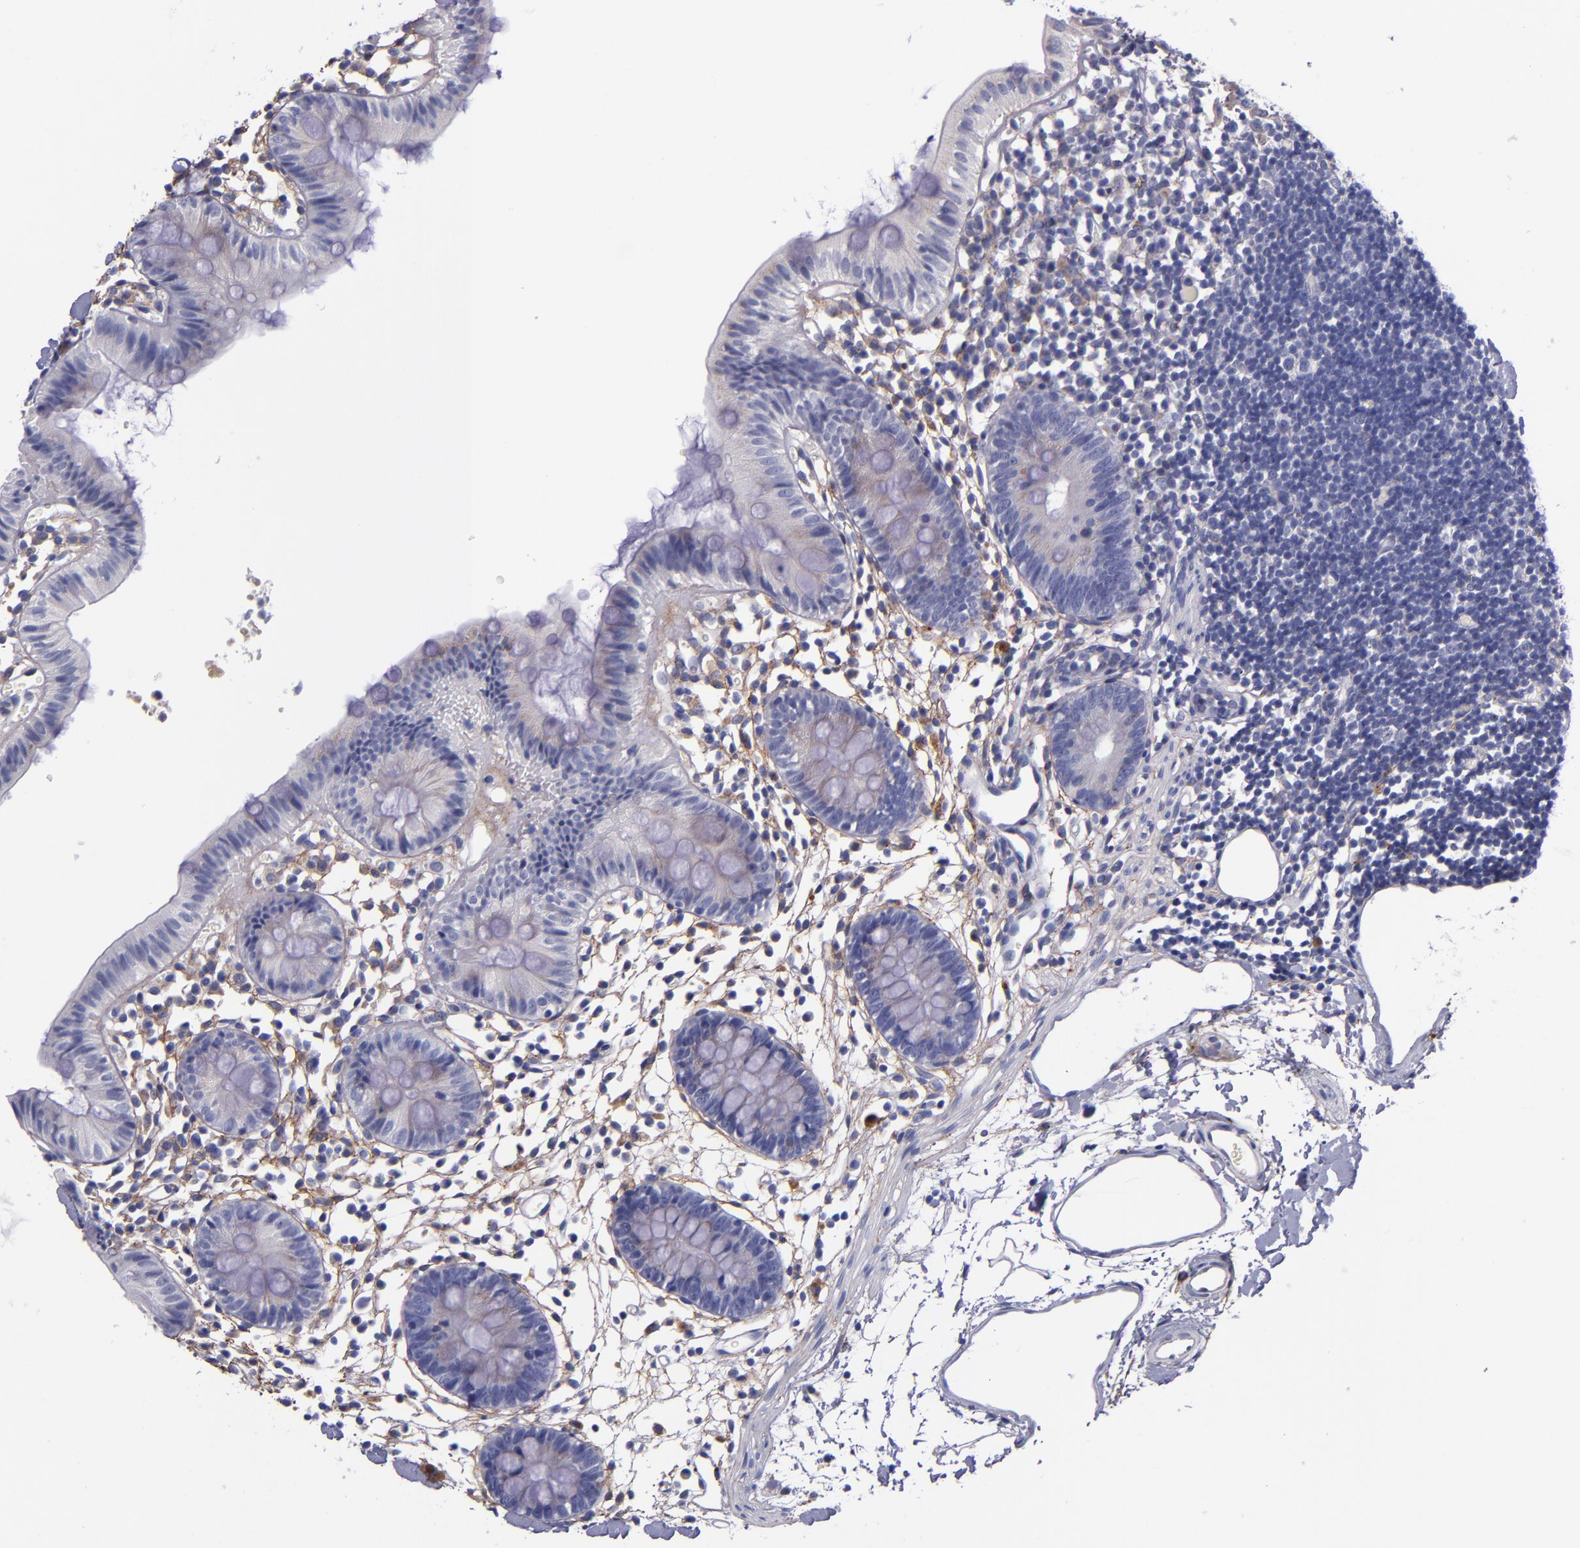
{"staining": {"intensity": "negative", "quantity": "none", "location": "none"}, "tissue": "colon", "cell_type": "Endothelial cells", "image_type": "normal", "snomed": [{"axis": "morphology", "description": "Normal tissue, NOS"}, {"axis": "topography", "description": "Colon"}], "caption": "The photomicrograph exhibits no staining of endothelial cells in normal colon. Nuclei are stained in blue.", "gene": "IVL", "patient": {"sex": "male", "age": 14}}